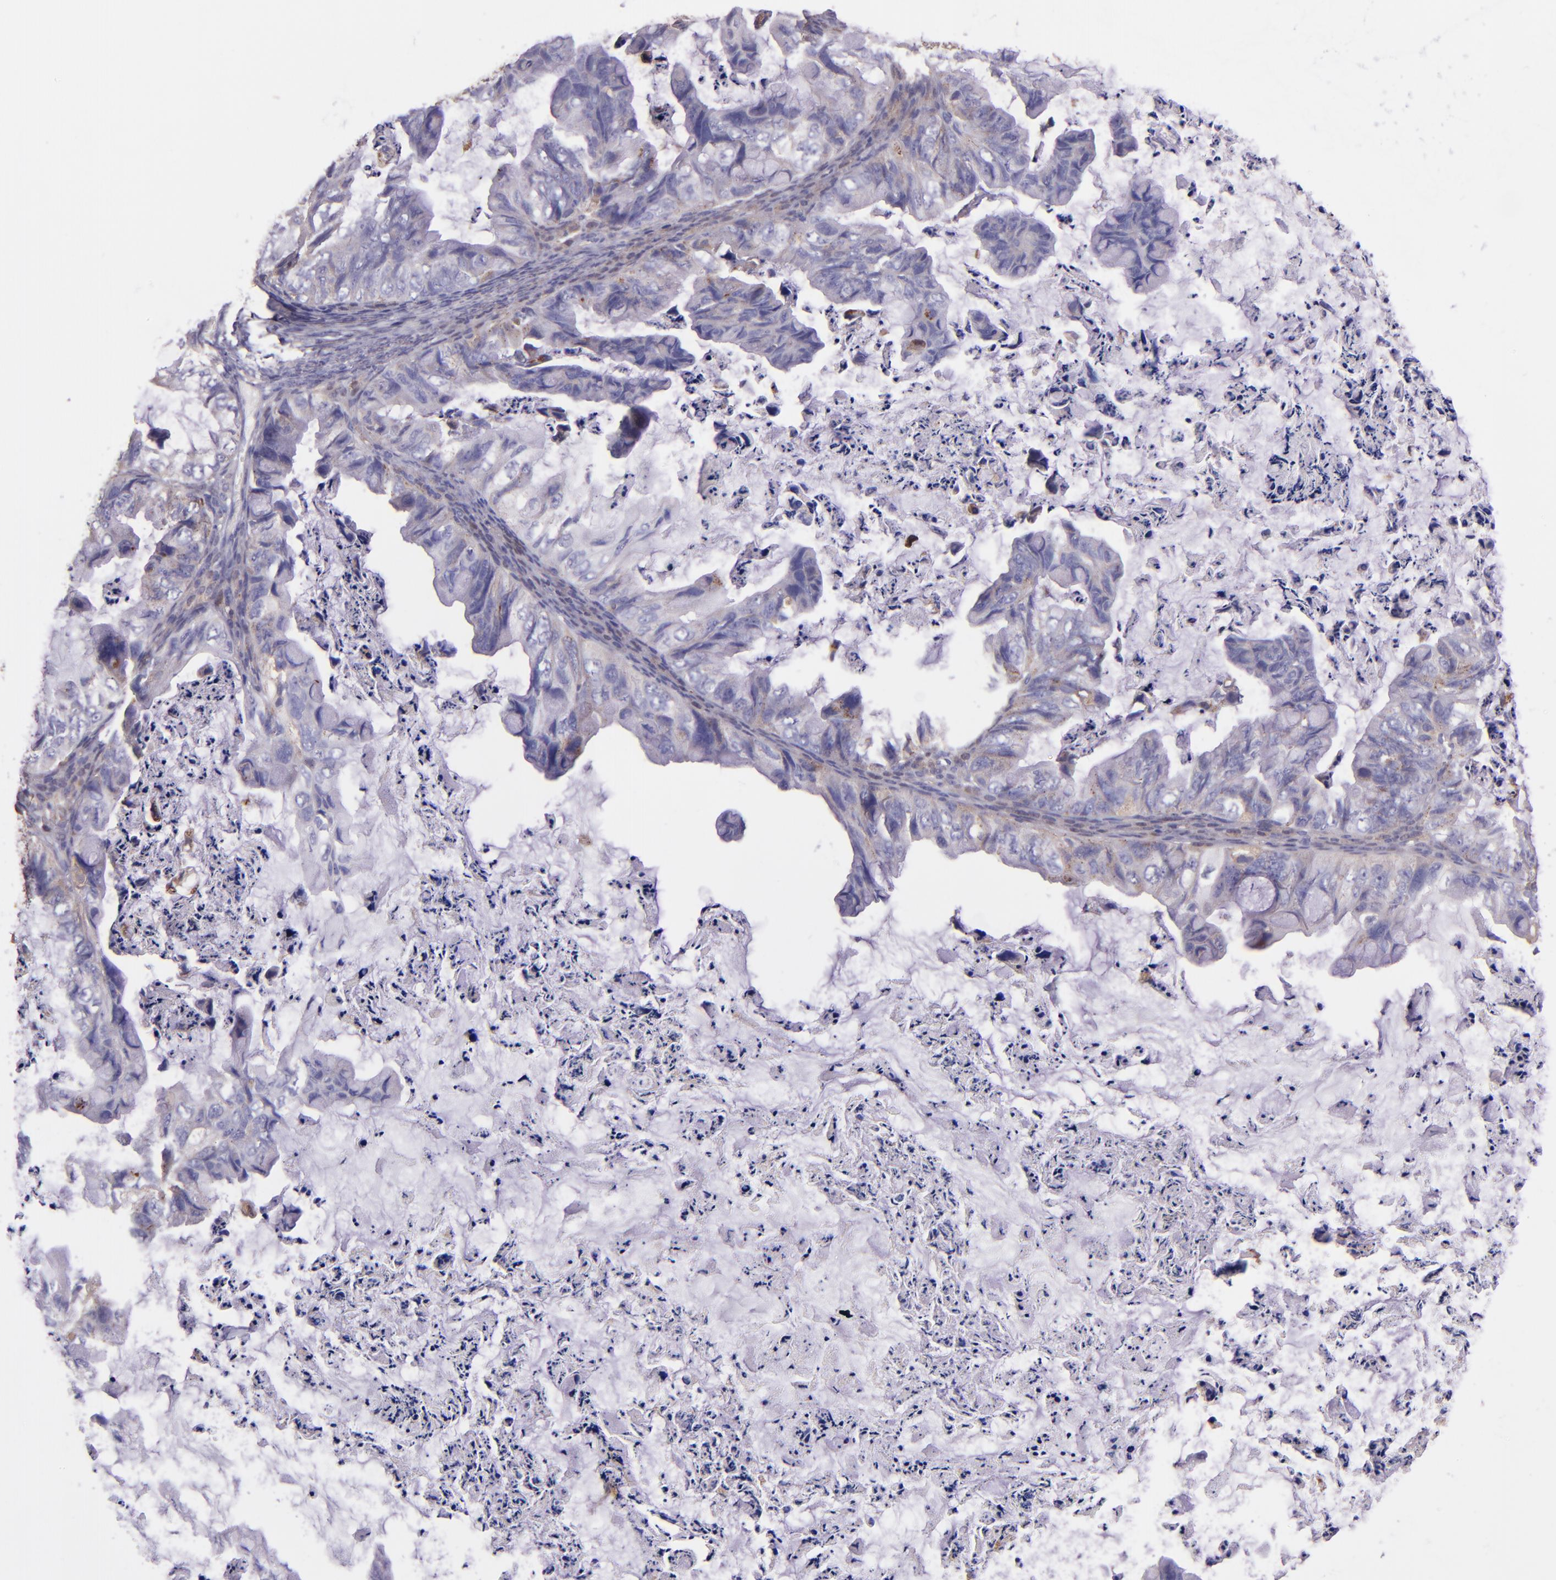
{"staining": {"intensity": "weak", "quantity": "25%-75%", "location": "cytoplasmic/membranous"}, "tissue": "ovarian cancer", "cell_type": "Tumor cells", "image_type": "cancer", "snomed": [{"axis": "morphology", "description": "Cystadenocarcinoma, mucinous, NOS"}, {"axis": "topography", "description": "Ovary"}], "caption": "Immunohistochemical staining of human mucinous cystadenocarcinoma (ovarian) shows weak cytoplasmic/membranous protein expression in about 25%-75% of tumor cells.", "gene": "WASHC1", "patient": {"sex": "female", "age": 36}}